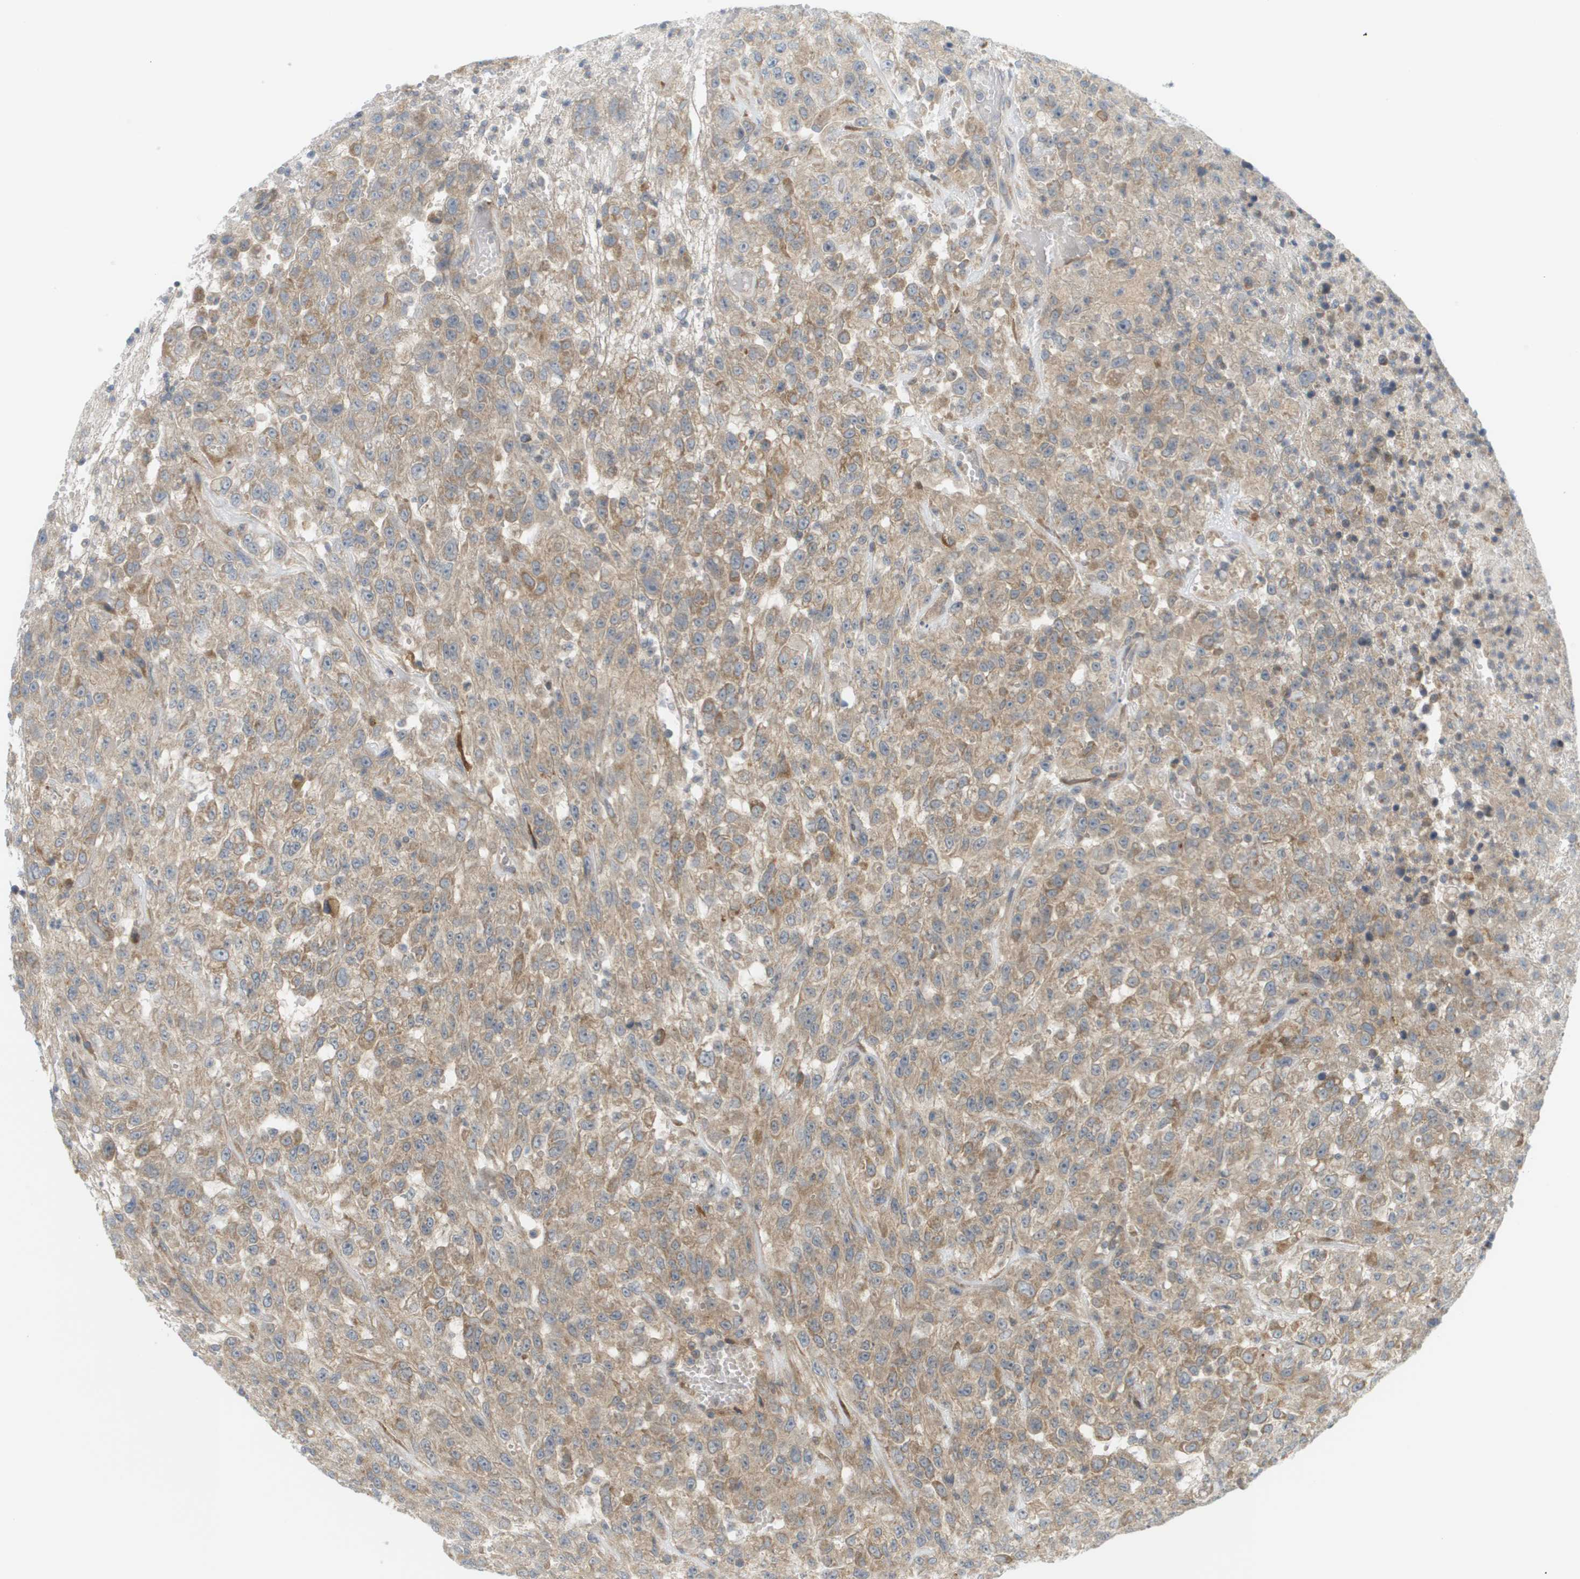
{"staining": {"intensity": "weak", "quantity": ">75%", "location": "cytoplasmic/membranous"}, "tissue": "urothelial cancer", "cell_type": "Tumor cells", "image_type": "cancer", "snomed": [{"axis": "morphology", "description": "Urothelial carcinoma, High grade"}, {"axis": "topography", "description": "Urinary bladder"}], "caption": "An immunohistochemistry micrograph of tumor tissue is shown. Protein staining in brown highlights weak cytoplasmic/membranous positivity in urothelial cancer within tumor cells.", "gene": "PROC", "patient": {"sex": "male", "age": 46}}